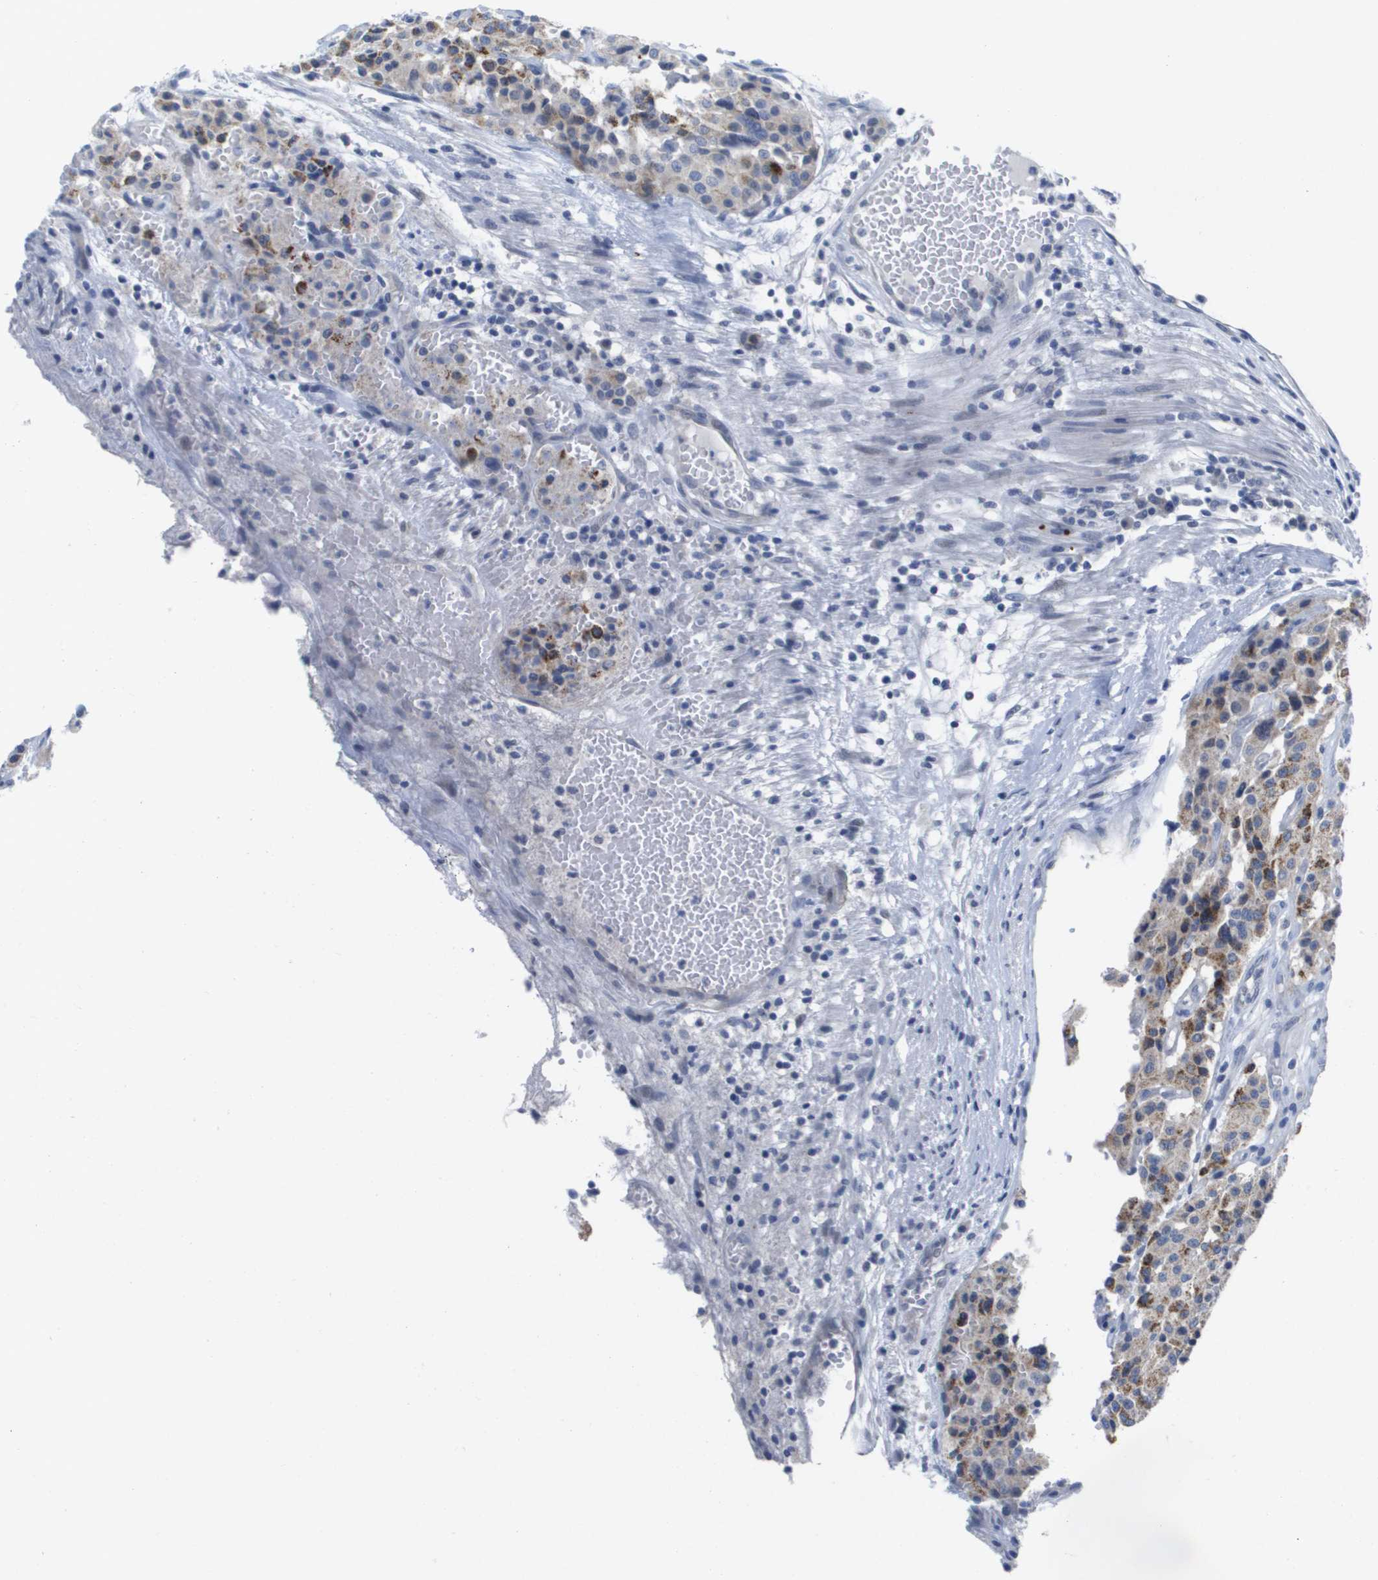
{"staining": {"intensity": "moderate", "quantity": ">75%", "location": "cytoplasmic/membranous"}, "tissue": "carcinoid", "cell_type": "Tumor cells", "image_type": "cancer", "snomed": [{"axis": "morphology", "description": "Carcinoid, malignant, NOS"}, {"axis": "topography", "description": "Lung"}], "caption": "A high-resolution histopathology image shows immunohistochemistry staining of carcinoid (malignant), which exhibits moderate cytoplasmic/membranous positivity in approximately >75% of tumor cells. (brown staining indicates protein expression, while blue staining denotes nuclei).", "gene": "PDE4A", "patient": {"sex": "male", "age": 30}}